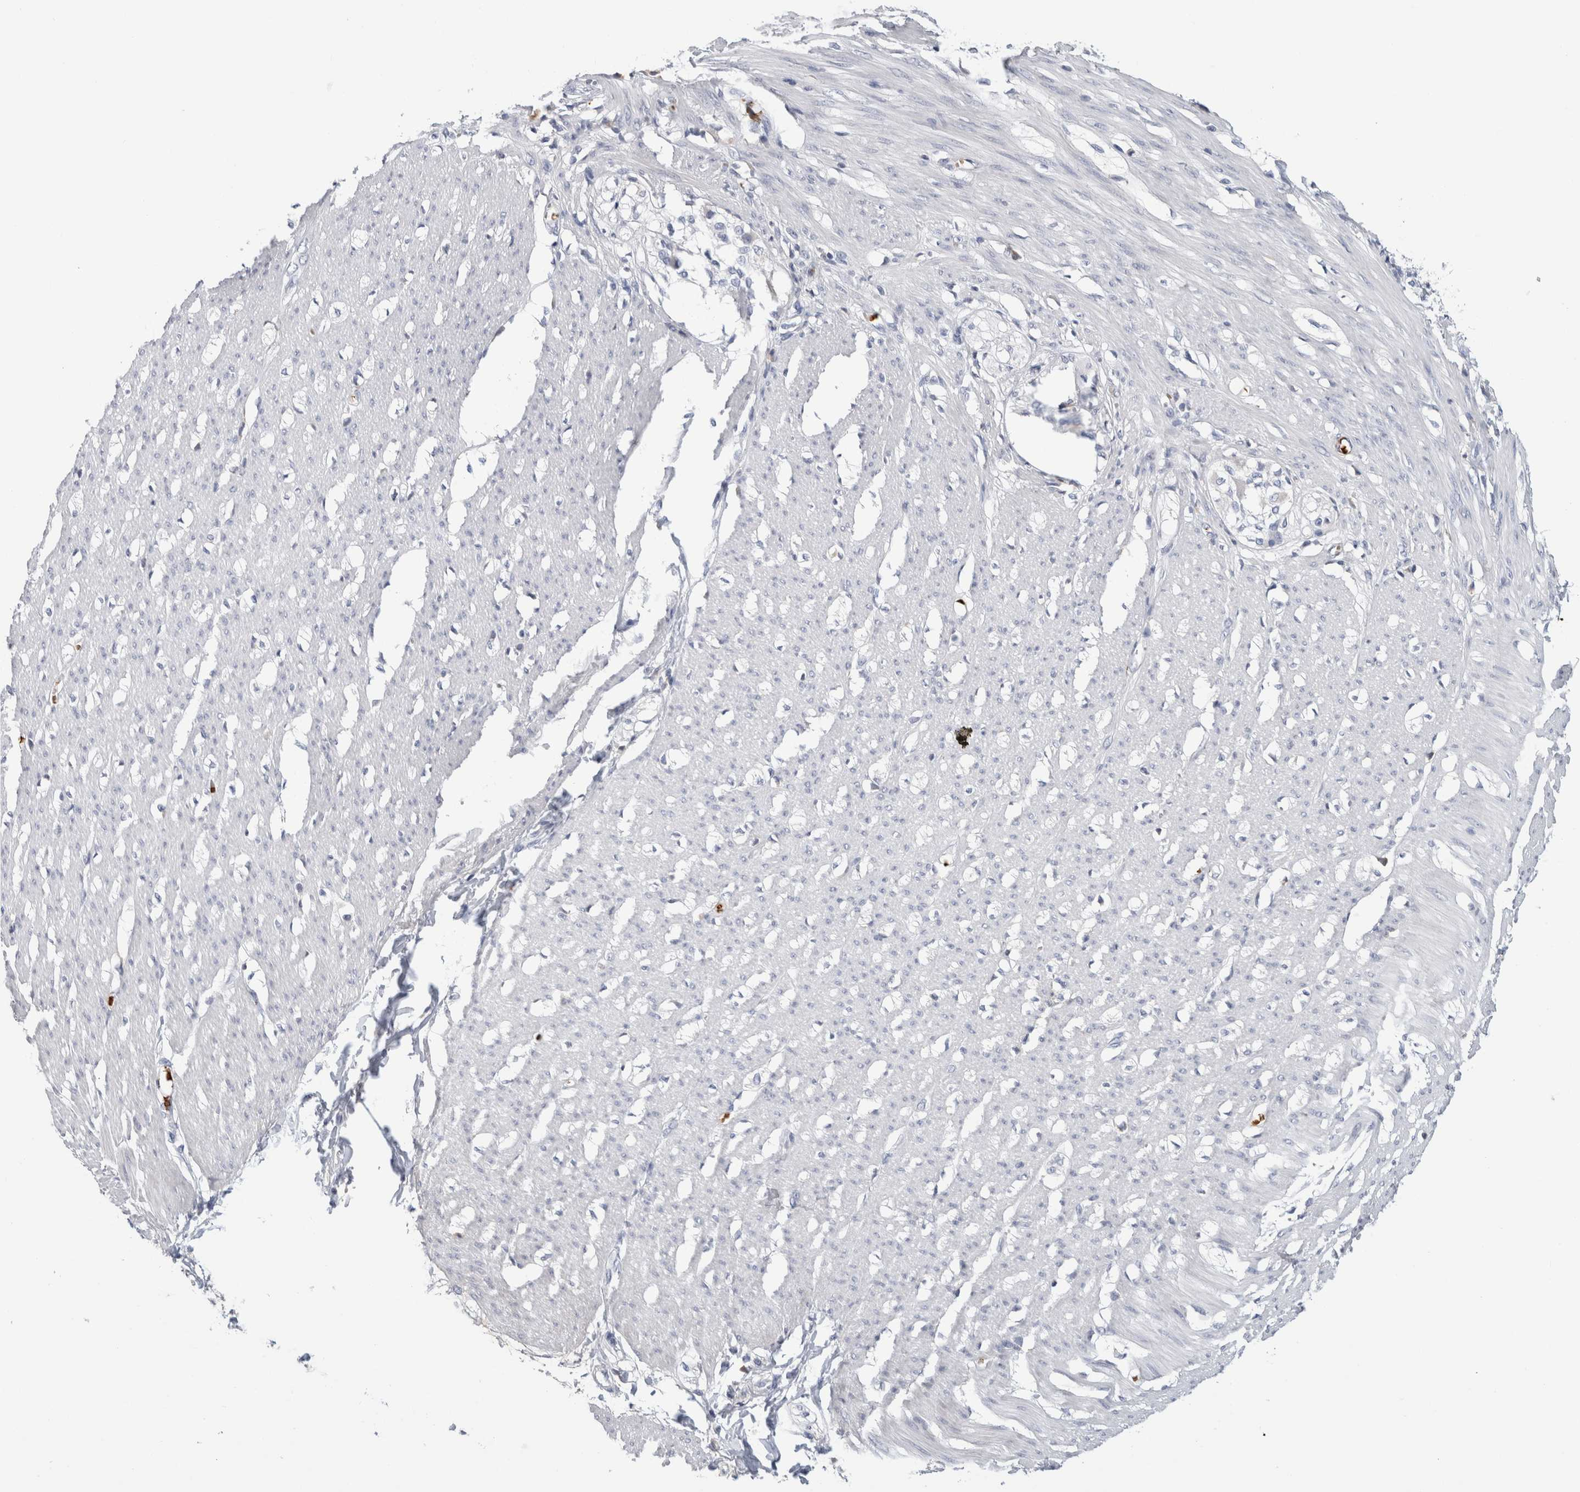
{"staining": {"intensity": "negative", "quantity": "none", "location": "none"}, "tissue": "smooth muscle", "cell_type": "Smooth muscle cells", "image_type": "normal", "snomed": [{"axis": "morphology", "description": "Normal tissue, NOS"}, {"axis": "morphology", "description": "Adenocarcinoma, NOS"}, {"axis": "topography", "description": "Colon"}, {"axis": "topography", "description": "Peripheral nerve tissue"}], "caption": "This is an immunohistochemistry photomicrograph of benign smooth muscle. There is no positivity in smooth muscle cells.", "gene": "CA1", "patient": {"sex": "male", "age": 14}}